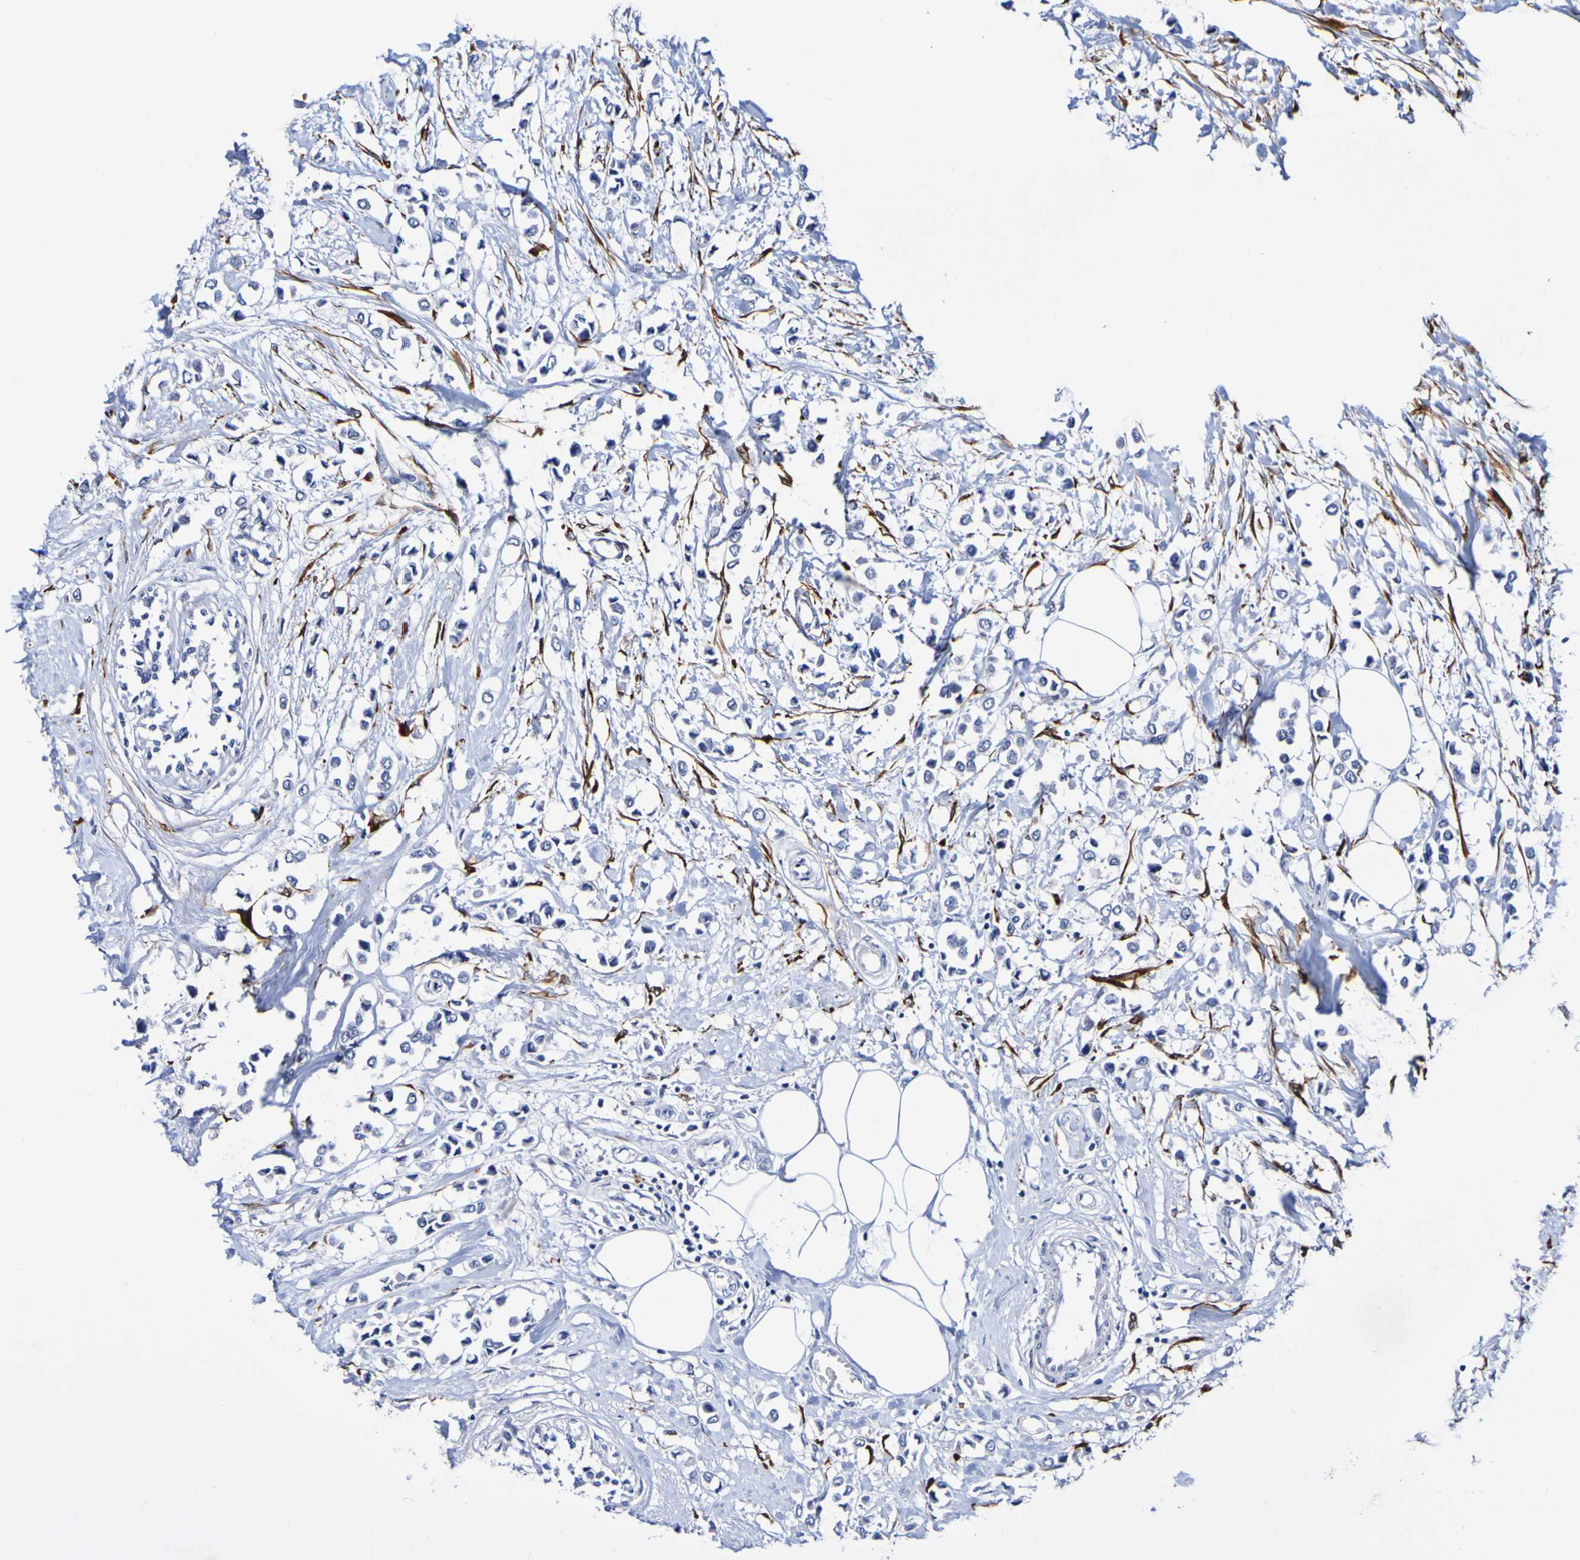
{"staining": {"intensity": "negative", "quantity": "none", "location": "none"}, "tissue": "breast cancer", "cell_type": "Tumor cells", "image_type": "cancer", "snomed": [{"axis": "morphology", "description": "Lobular carcinoma"}, {"axis": "topography", "description": "Breast"}], "caption": "Tumor cells show no significant protein expression in breast cancer (lobular carcinoma).", "gene": "SEZ6", "patient": {"sex": "female", "age": 51}}